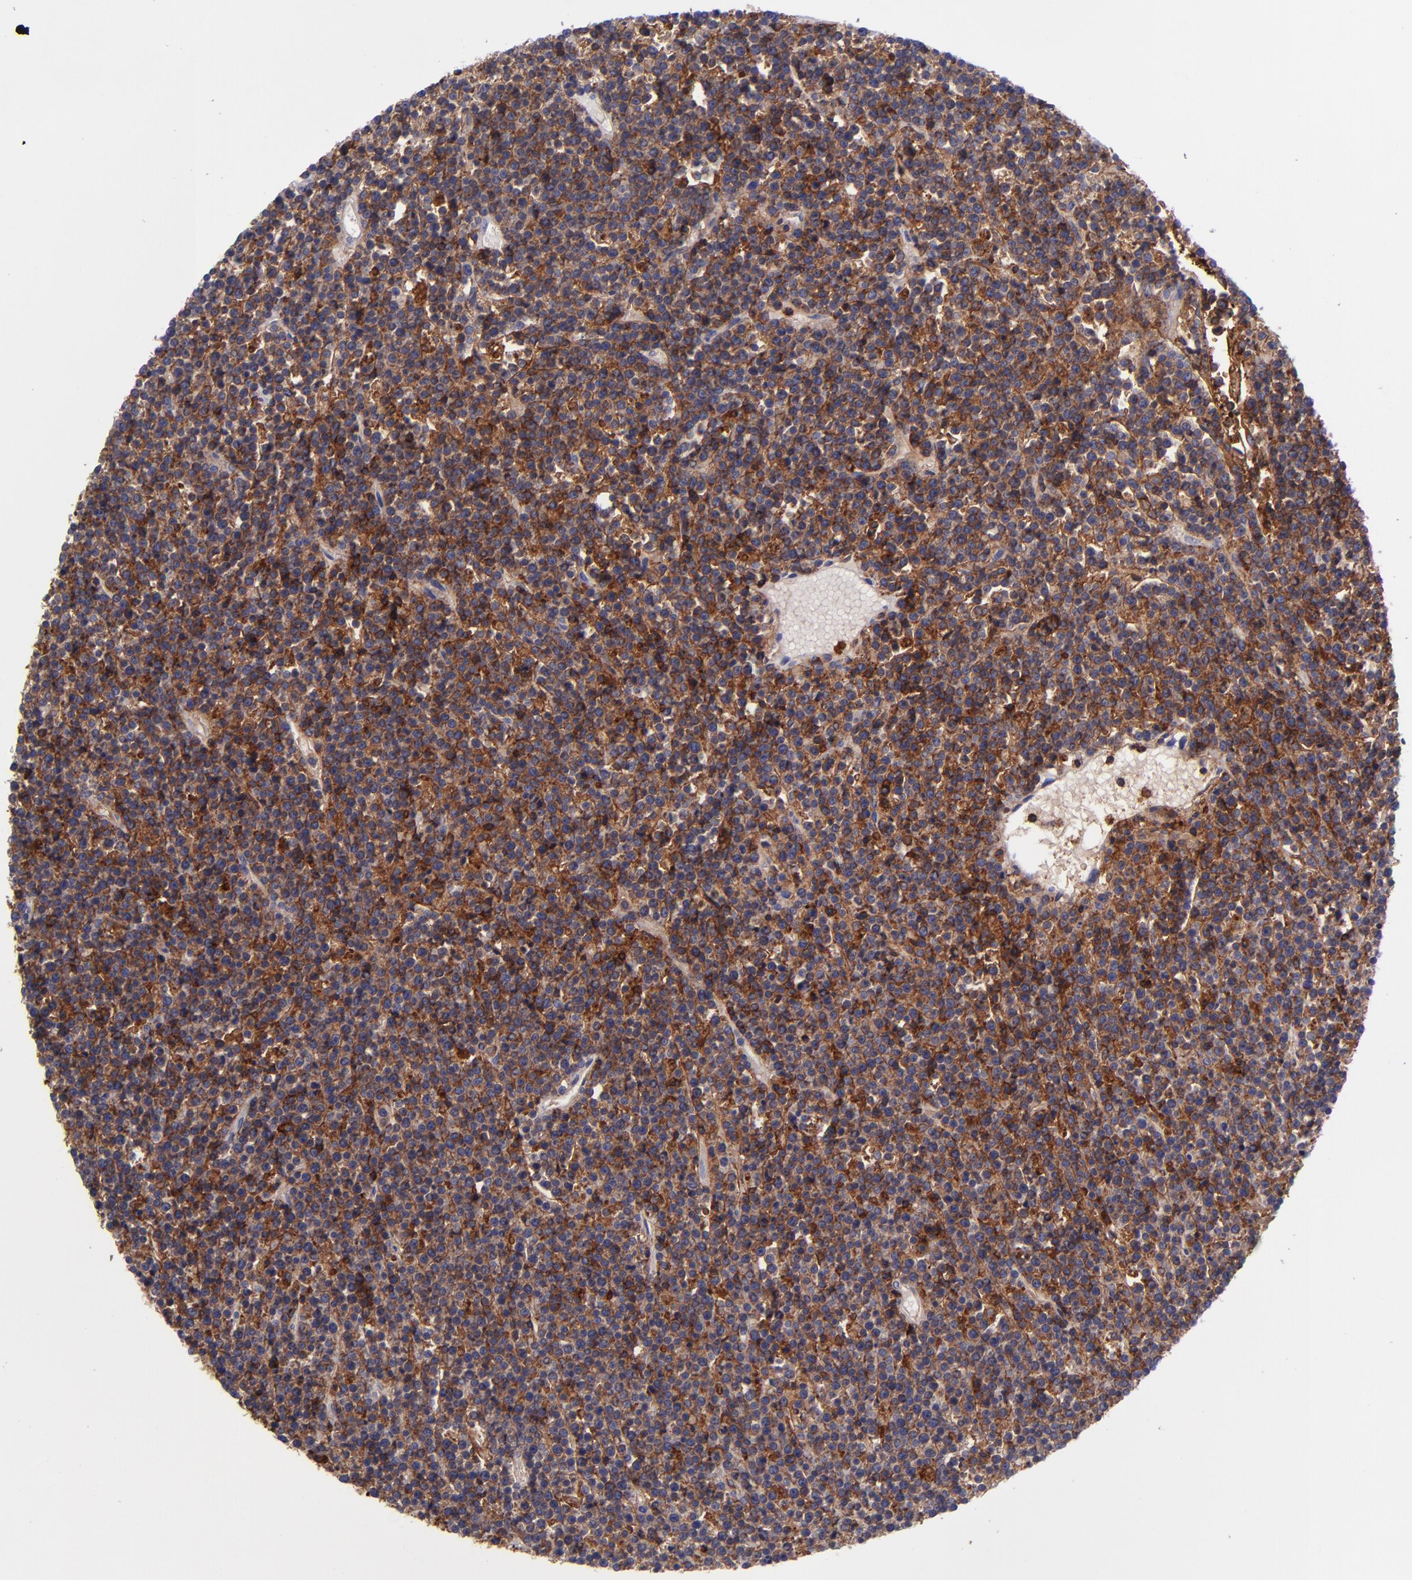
{"staining": {"intensity": "strong", "quantity": ">75%", "location": "cytoplasmic/membranous"}, "tissue": "lymphoma", "cell_type": "Tumor cells", "image_type": "cancer", "snomed": [{"axis": "morphology", "description": "Malignant lymphoma, non-Hodgkin's type, High grade"}, {"axis": "topography", "description": "Ovary"}], "caption": "A histopathology image of high-grade malignant lymphoma, non-Hodgkin's type stained for a protein shows strong cytoplasmic/membranous brown staining in tumor cells.", "gene": "ICAM3", "patient": {"sex": "female", "age": 56}}